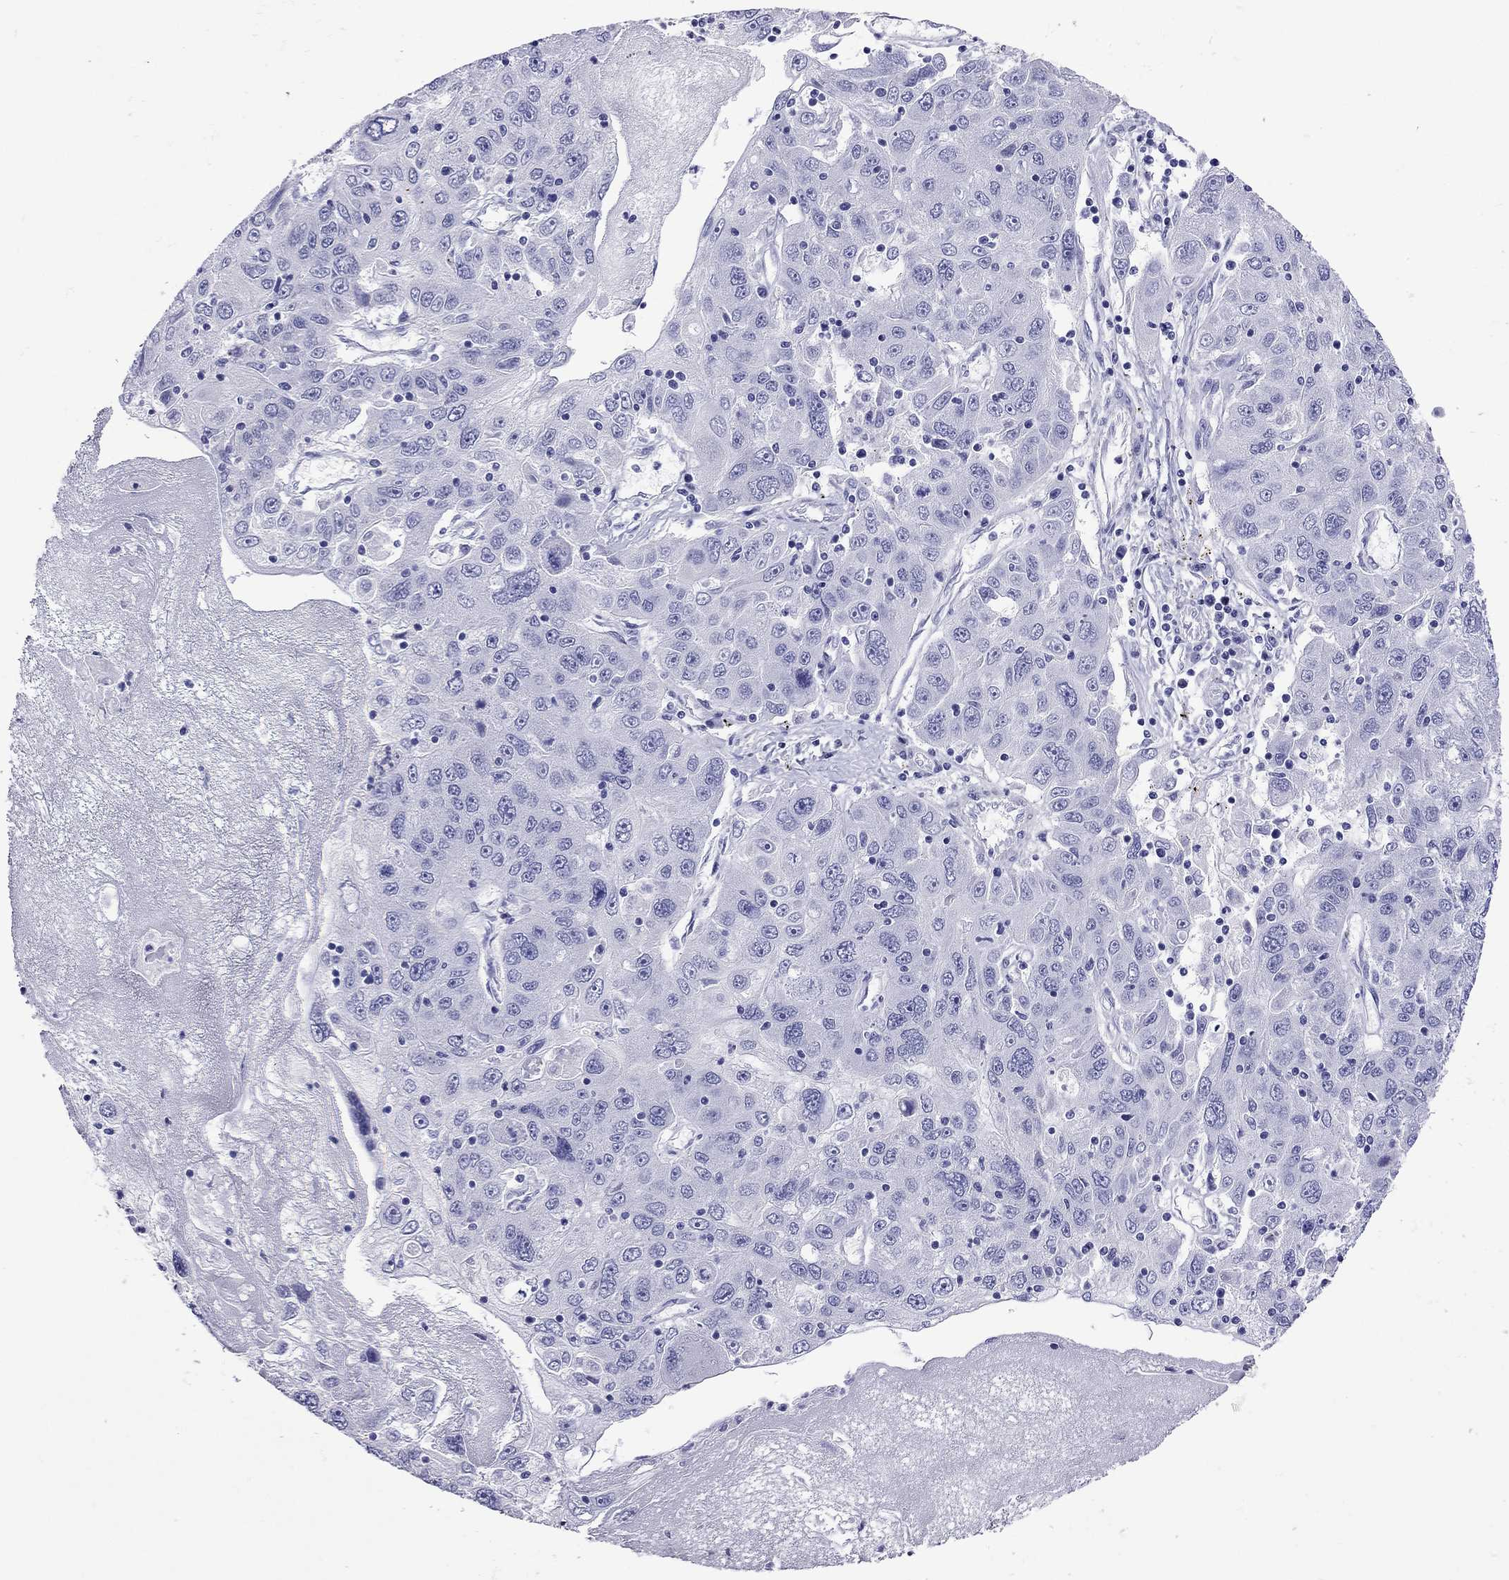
{"staining": {"intensity": "negative", "quantity": "none", "location": "none"}, "tissue": "stomach cancer", "cell_type": "Tumor cells", "image_type": "cancer", "snomed": [{"axis": "morphology", "description": "Adenocarcinoma, NOS"}, {"axis": "topography", "description": "Stomach"}], "caption": "Tumor cells are negative for brown protein staining in stomach cancer. (IHC, brightfield microscopy, high magnification).", "gene": "KIAA2012", "patient": {"sex": "male", "age": 56}}